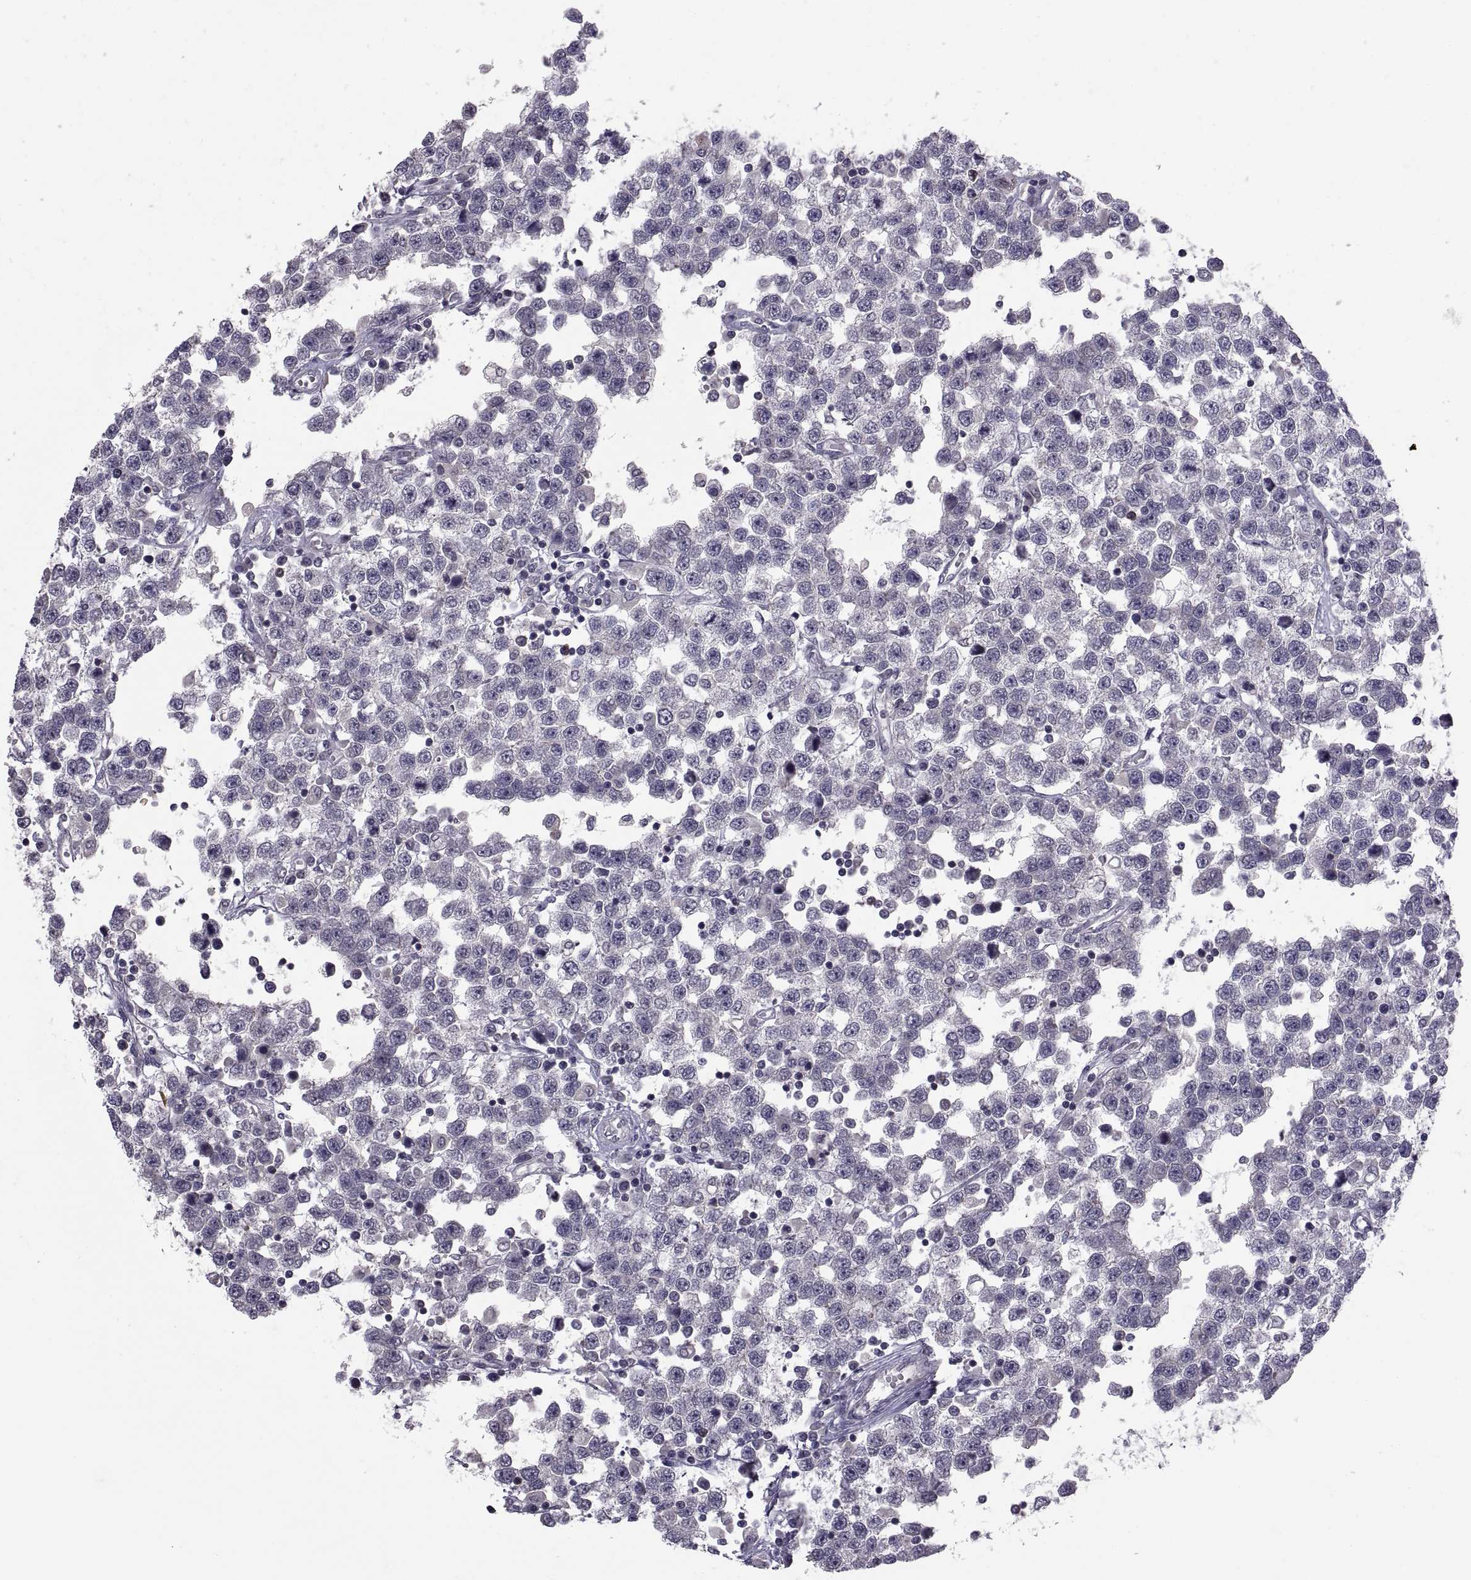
{"staining": {"intensity": "negative", "quantity": "none", "location": "none"}, "tissue": "testis cancer", "cell_type": "Tumor cells", "image_type": "cancer", "snomed": [{"axis": "morphology", "description": "Seminoma, NOS"}, {"axis": "topography", "description": "Testis"}], "caption": "Testis seminoma was stained to show a protein in brown. There is no significant expression in tumor cells.", "gene": "NPTX2", "patient": {"sex": "male", "age": 34}}